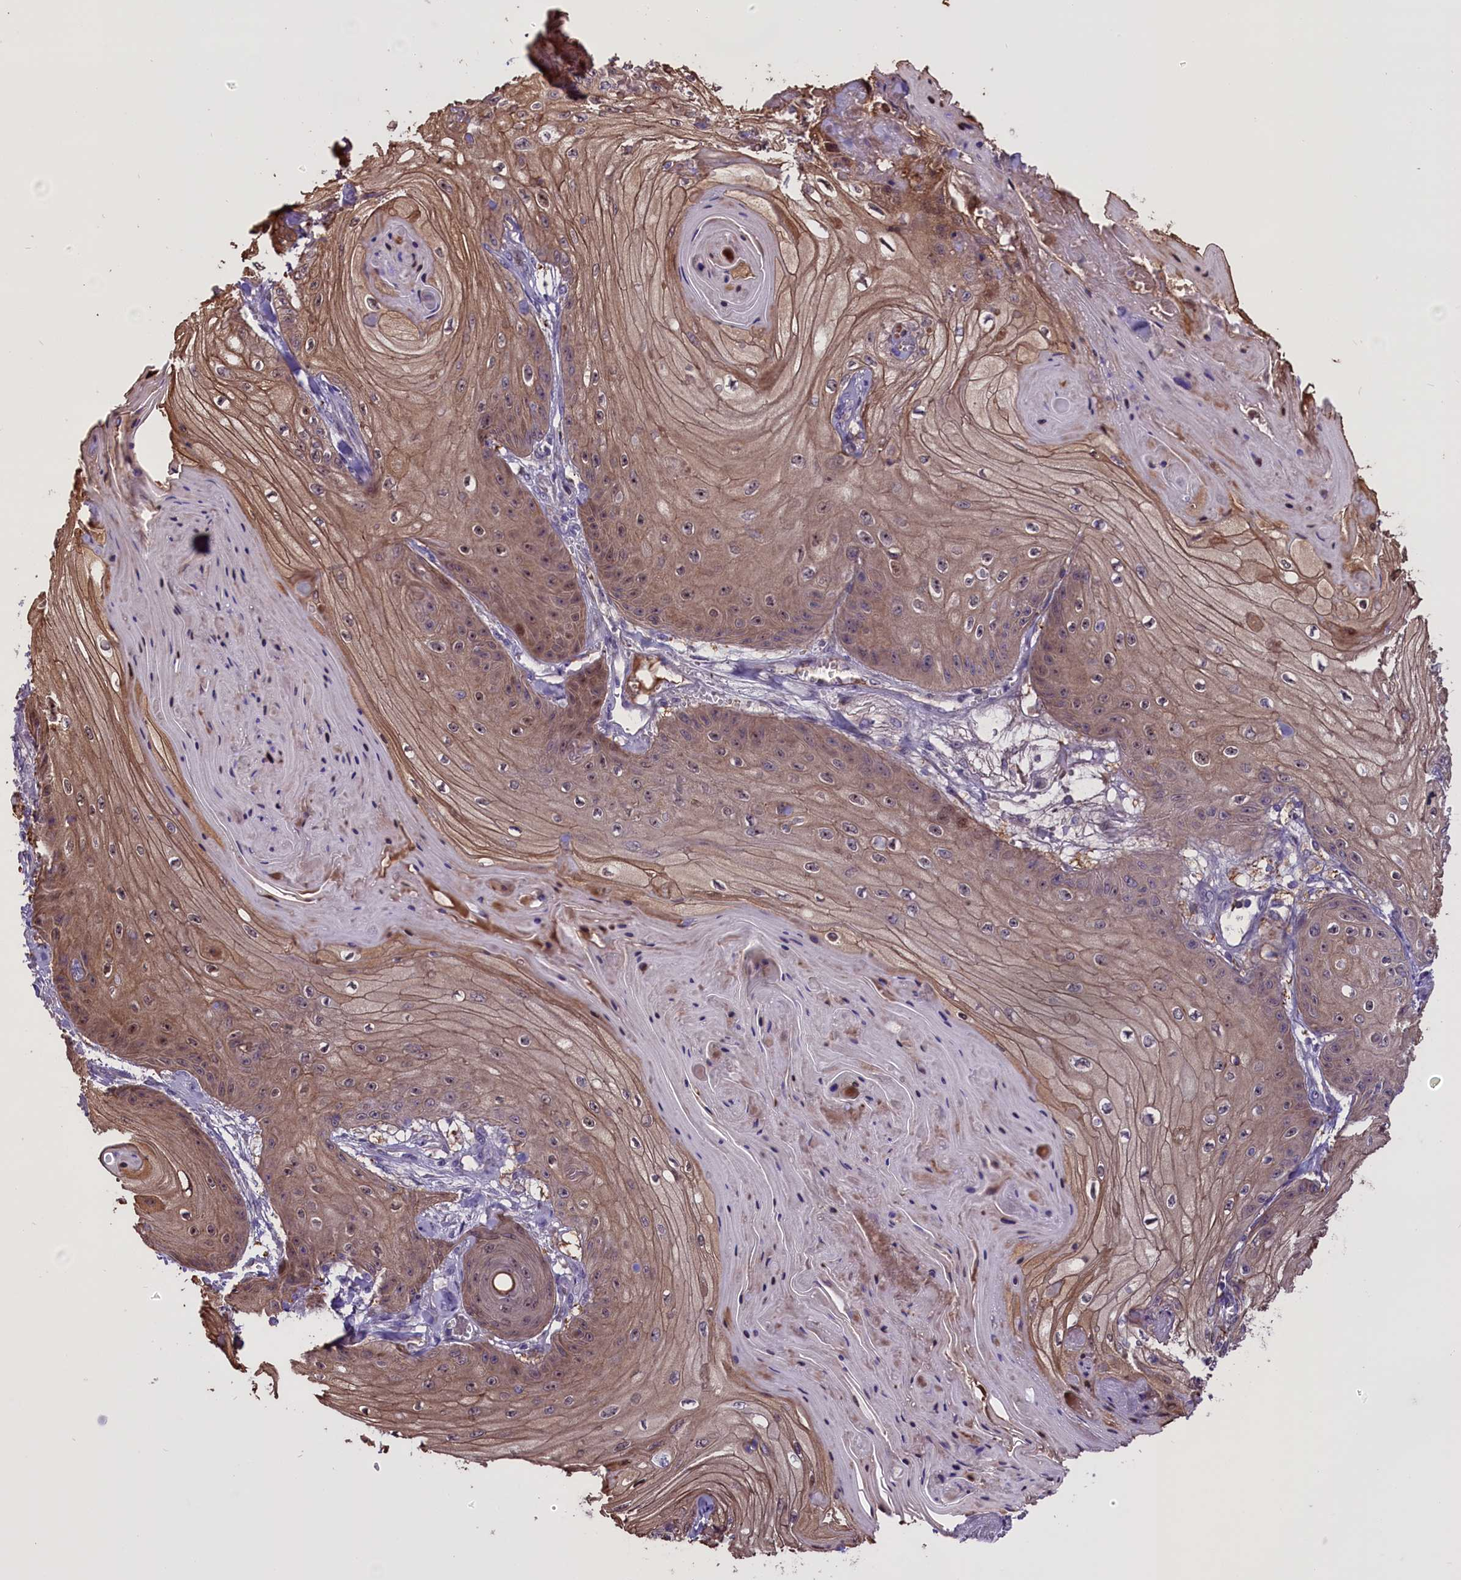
{"staining": {"intensity": "moderate", "quantity": "25%-75%", "location": "cytoplasmic/membranous,nuclear"}, "tissue": "skin cancer", "cell_type": "Tumor cells", "image_type": "cancer", "snomed": [{"axis": "morphology", "description": "Squamous cell carcinoma, NOS"}, {"axis": "topography", "description": "Skin"}], "caption": "Tumor cells reveal moderate cytoplasmic/membranous and nuclear expression in approximately 25%-75% of cells in skin cancer. (Stains: DAB in brown, nuclei in blue, Microscopy: brightfield microscopy at high magnification).", "gene": "ENHO", "patient": {"sex": "male", "age": 74}}